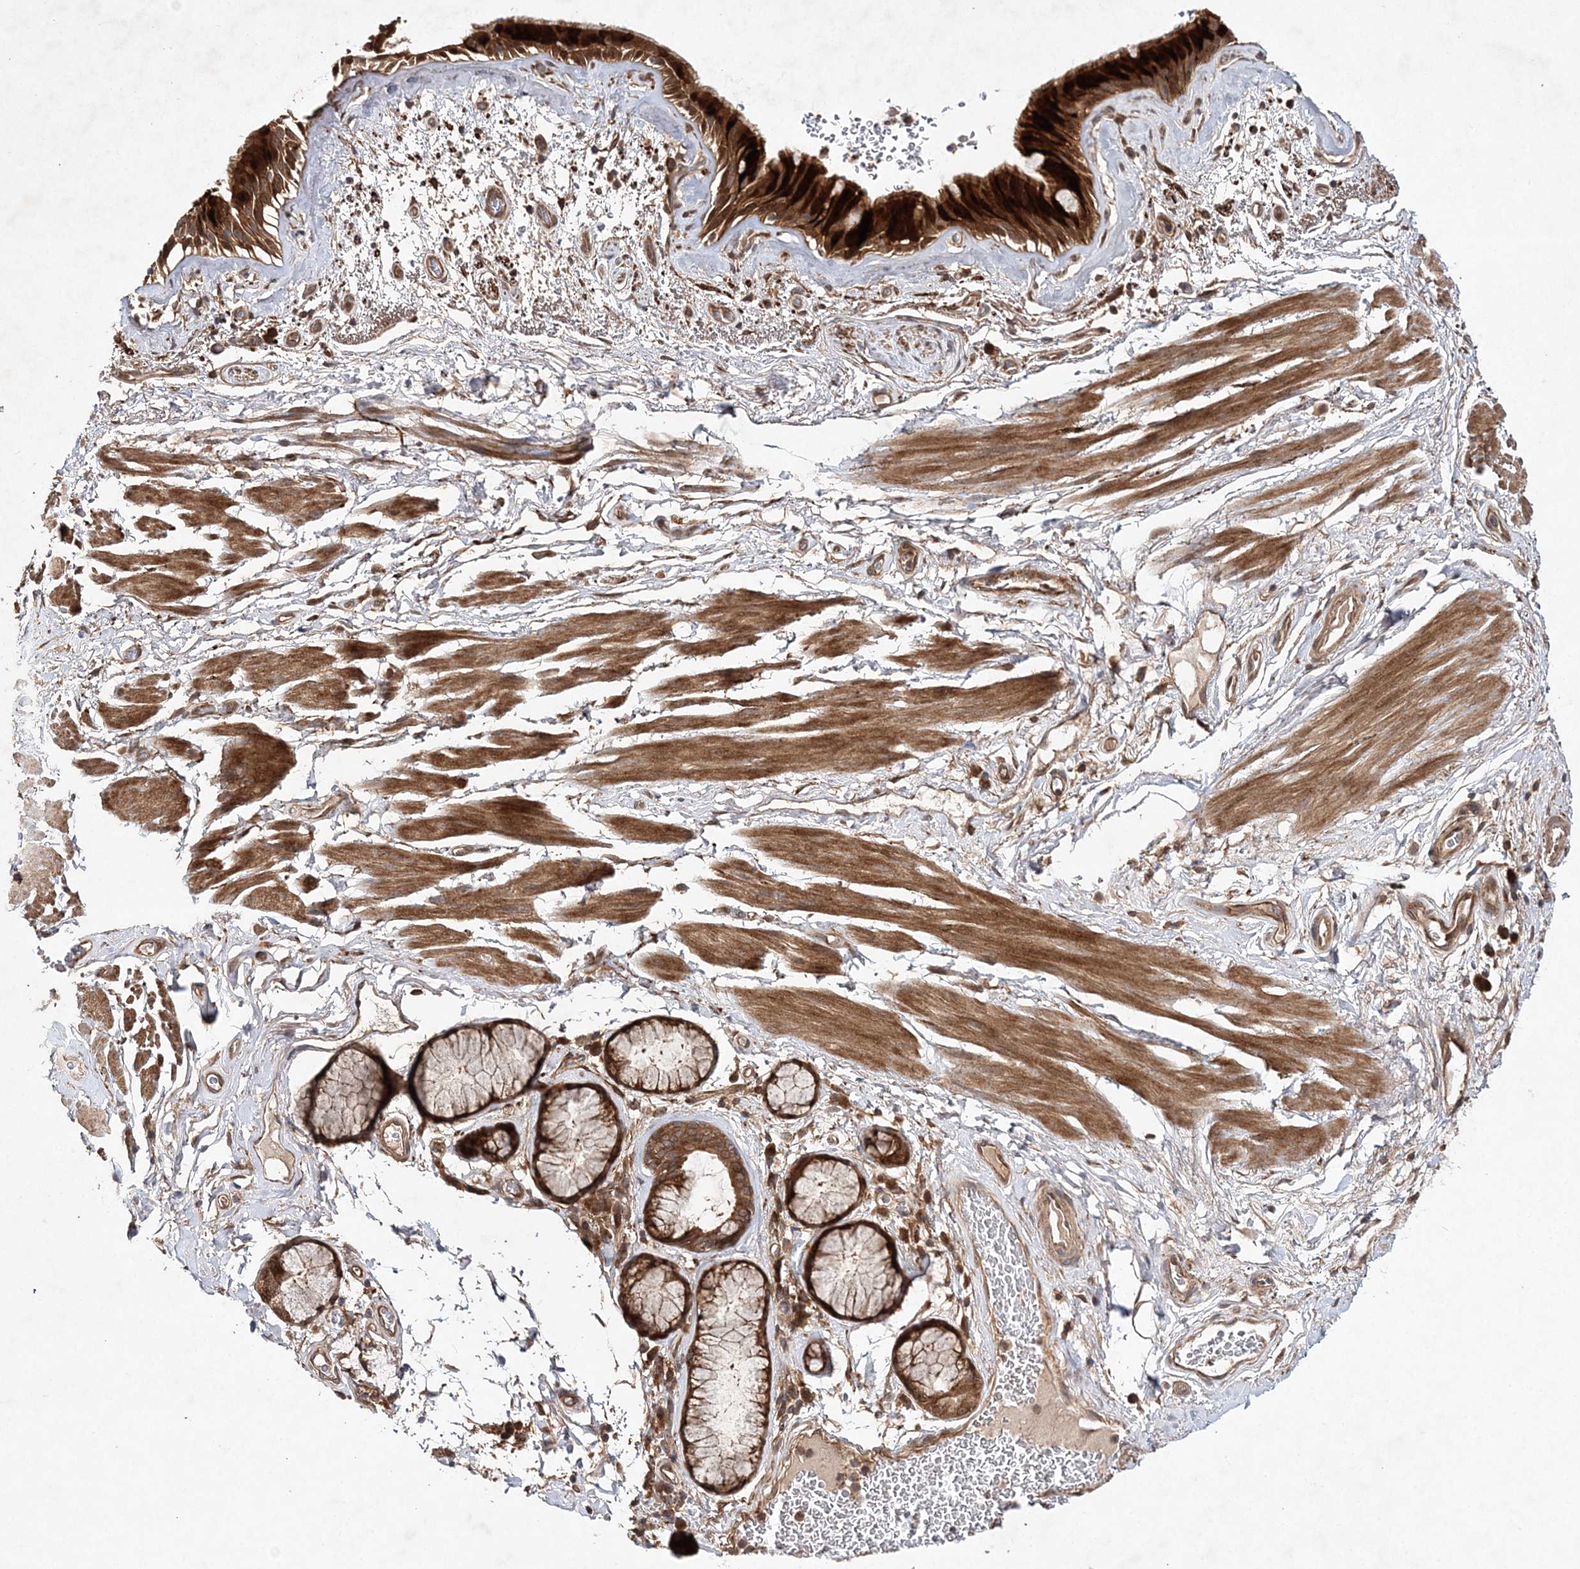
{"staining": {"intensity": "strong", "quantity": ">75%", "location": "cytoplasmic/membranous"}, "tissue": "bronchus", "cell_type": "Respiratory epithelial cells", "image_type": "normal", "snomed": [{"axis": "morphology", "description": "Normal tissue, NOS"}, {"axis": "topography", "description": "Cartilage tissue"}], "caption": "Brown immunohistochemical staining in normal bronchus displays strong cytoplasmic/membranous positivity in approximately >75% of respiratory epithelial cells.", "gene": "TMEM9B", "patient": {"sex": "female", "age": 63}}